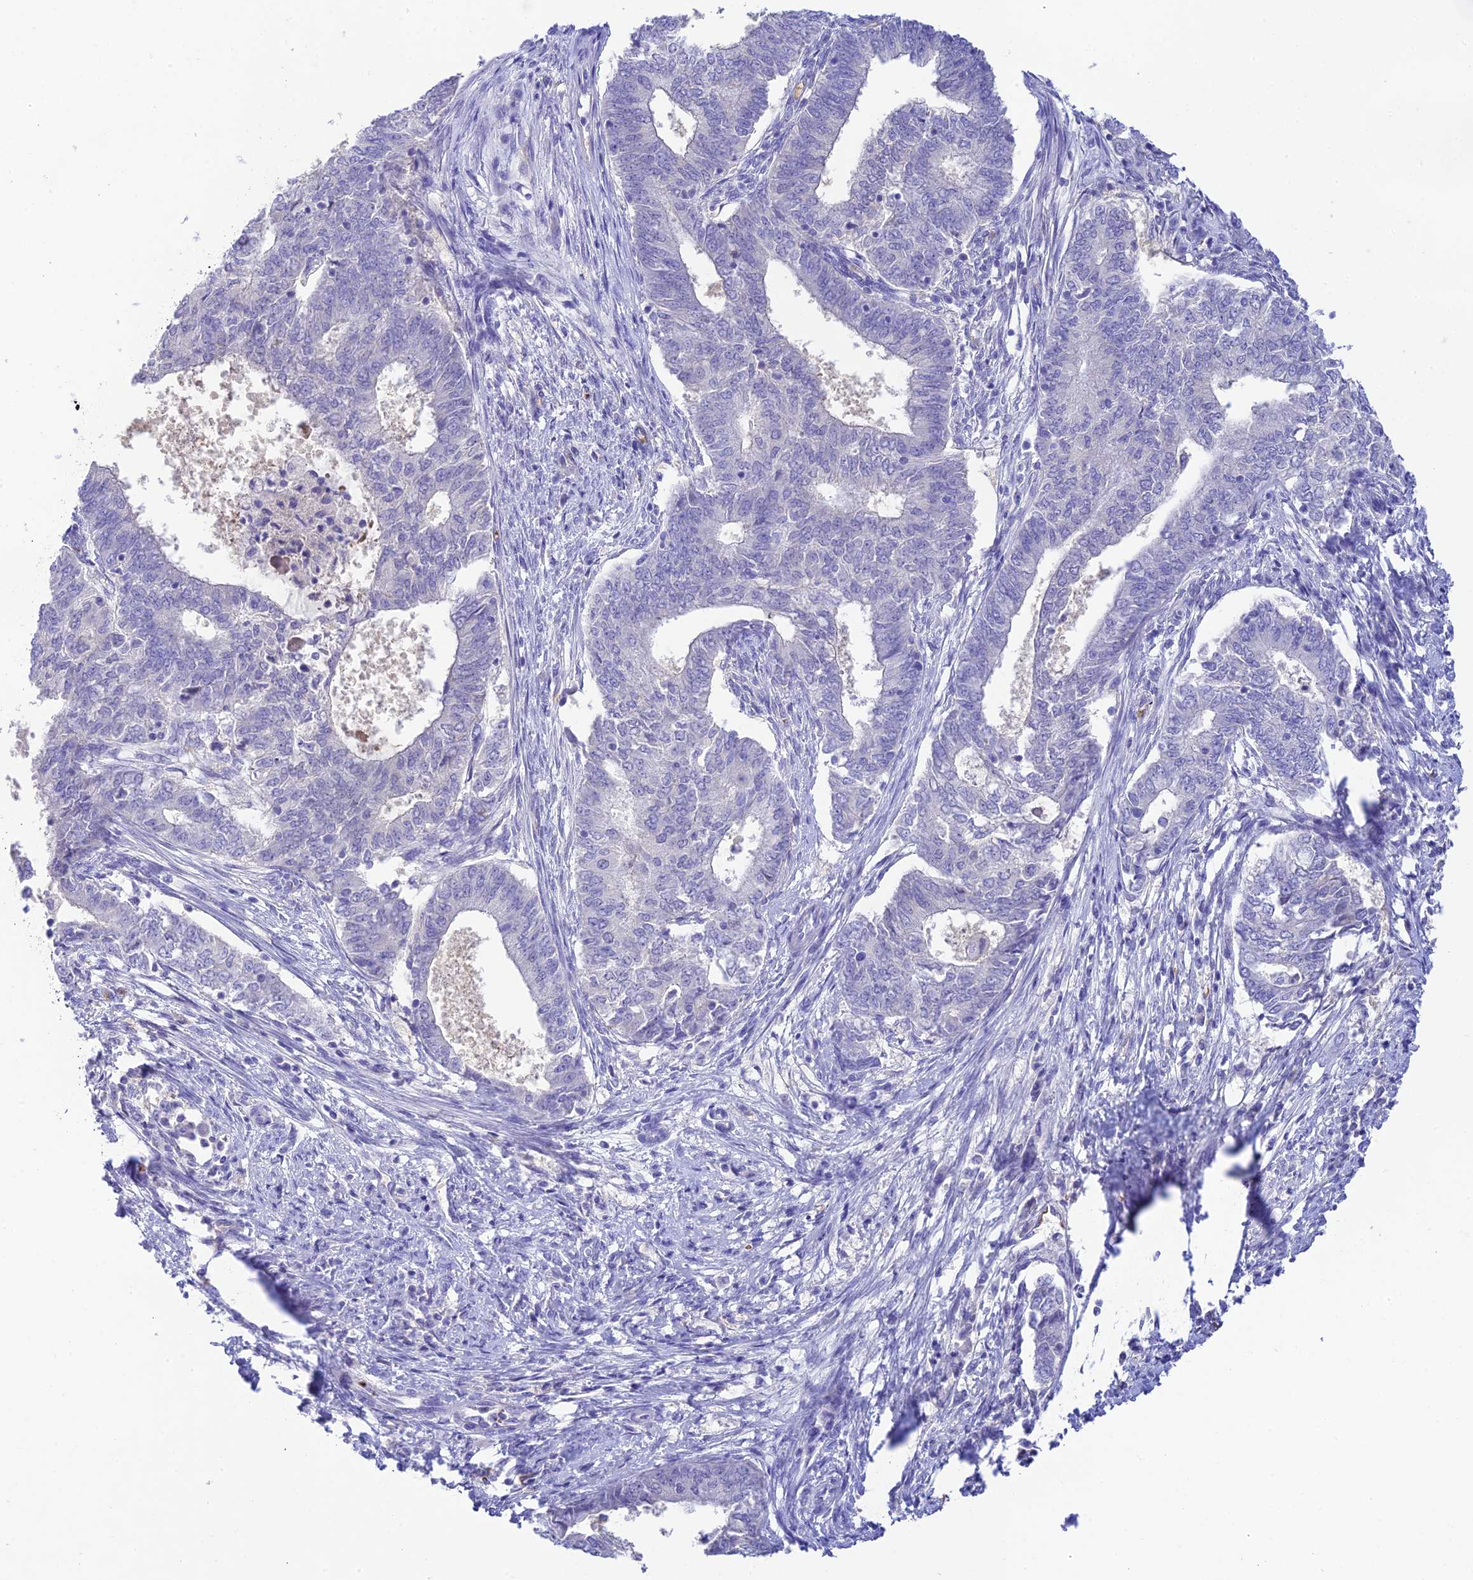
{"staining": {"intensity": "negative", "quantity": "none", "location": "none"}, "tissue": "endometrial cancer", "cell_type": "Tumor cells", "image_type": "cancer", "snomed": [{"axis": "morphology", "description": "Adenocarcinoma, NOS"}, {"axis": "topography", "description": "Endometrium"}], "caption": "Adenocarcinoma (endometrial) stained for a protein using immunohistochemistry (IHC) demonstrates no expression tumor cells.", "gene": "HDHD2", "patient": {"sex": "female", "age": 62}}